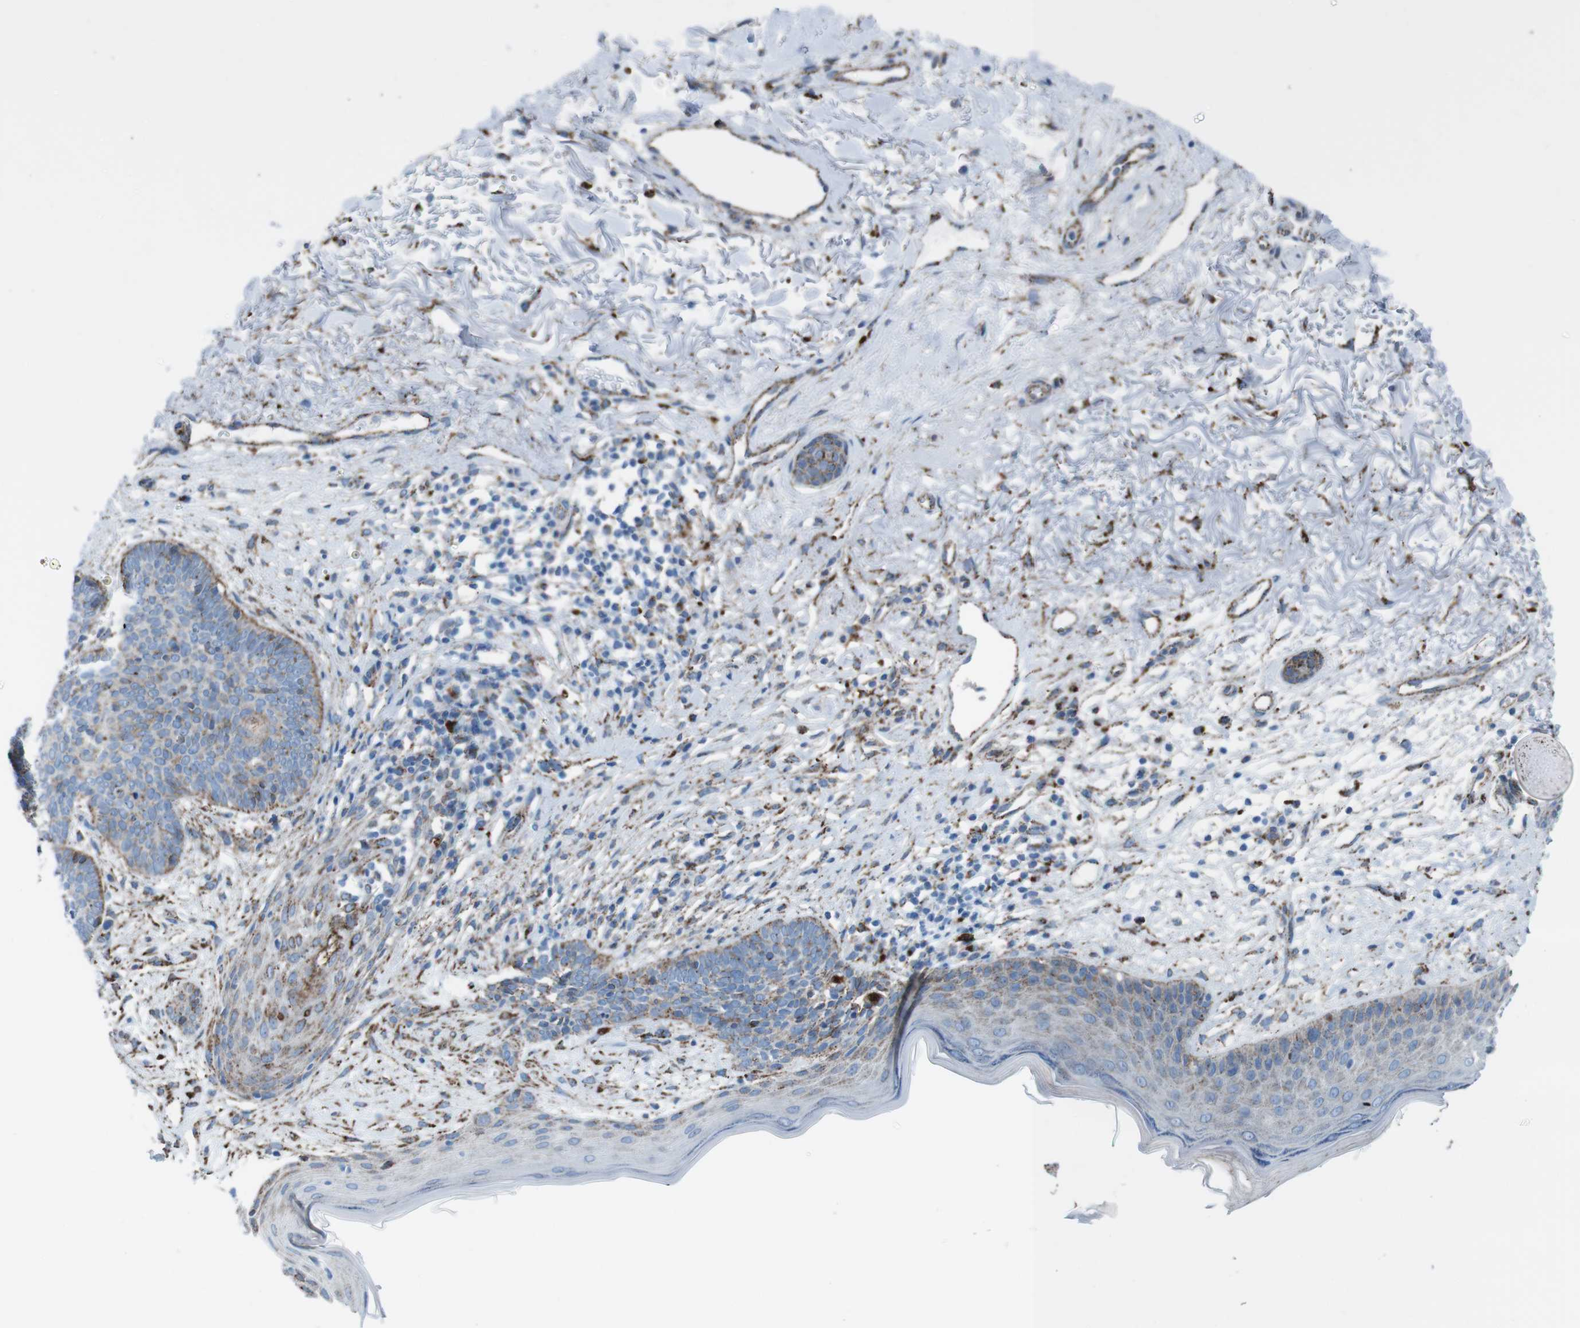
{"staining": {"intensity": "moderate", "quantity": "<25%", "location": "cytoplasmic/membranous"}, "tissue": "skin cancer", "cell_type": "Tumor cells", "image_type": "cancer", "snomed": [{"axis": "morphology", "description": "Normal tissue, NOS"}, {"axis": "morphology", "description": "Basal cell carcinoma"}, {"axis": "topography", "description": "Skin"}], "caption": "Protein staining reveals moderate cytoplasmic/membranous expression in approximately <25% of tumor cells in skin basal cell carcinoma.", "gene": "SCARB2", "patient": {"sex": "female", "age": 70}}